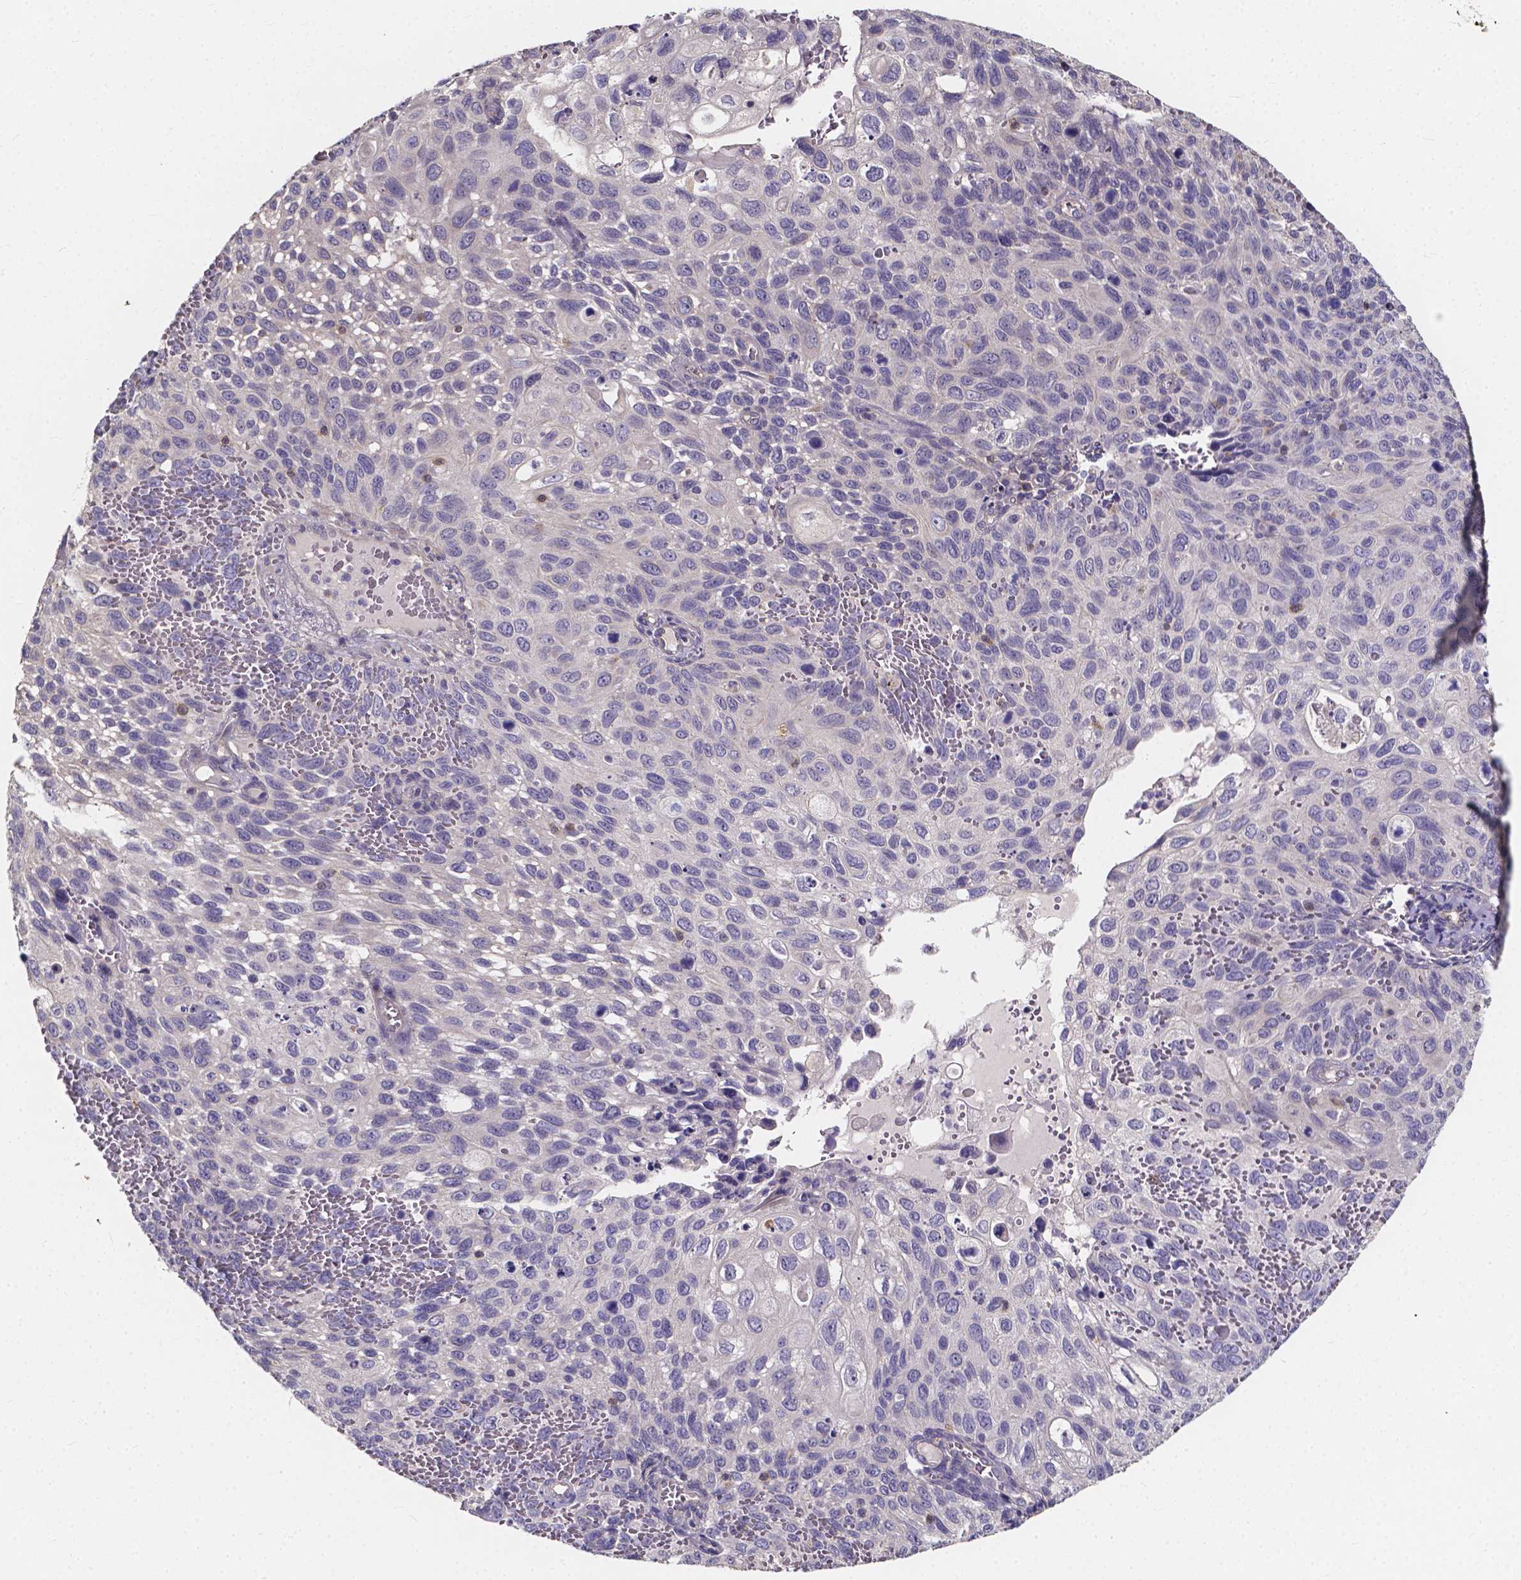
{"staining": {"intensity": "negative", "quantity": "none", "location": "none"}, "tissue": "cervical cancer", "cell_type": "Tumor cells", "image_type": "cancer", "snomed": [{"axis": "morphology", "description": "Squamous cell carcinoma, NOS"}, {"axis": "topography", "description": "Cervix"}], "caption": "High magnification brightfield microscopy of cervical cancer stained with DAB (3,3'-diaminobenzidine) (brown) and counterstained with hematoxylin (blue): tumor cells show no significant staining.", "gene": "THEMIS", "patient": {"sex": "female", "age": 70}}